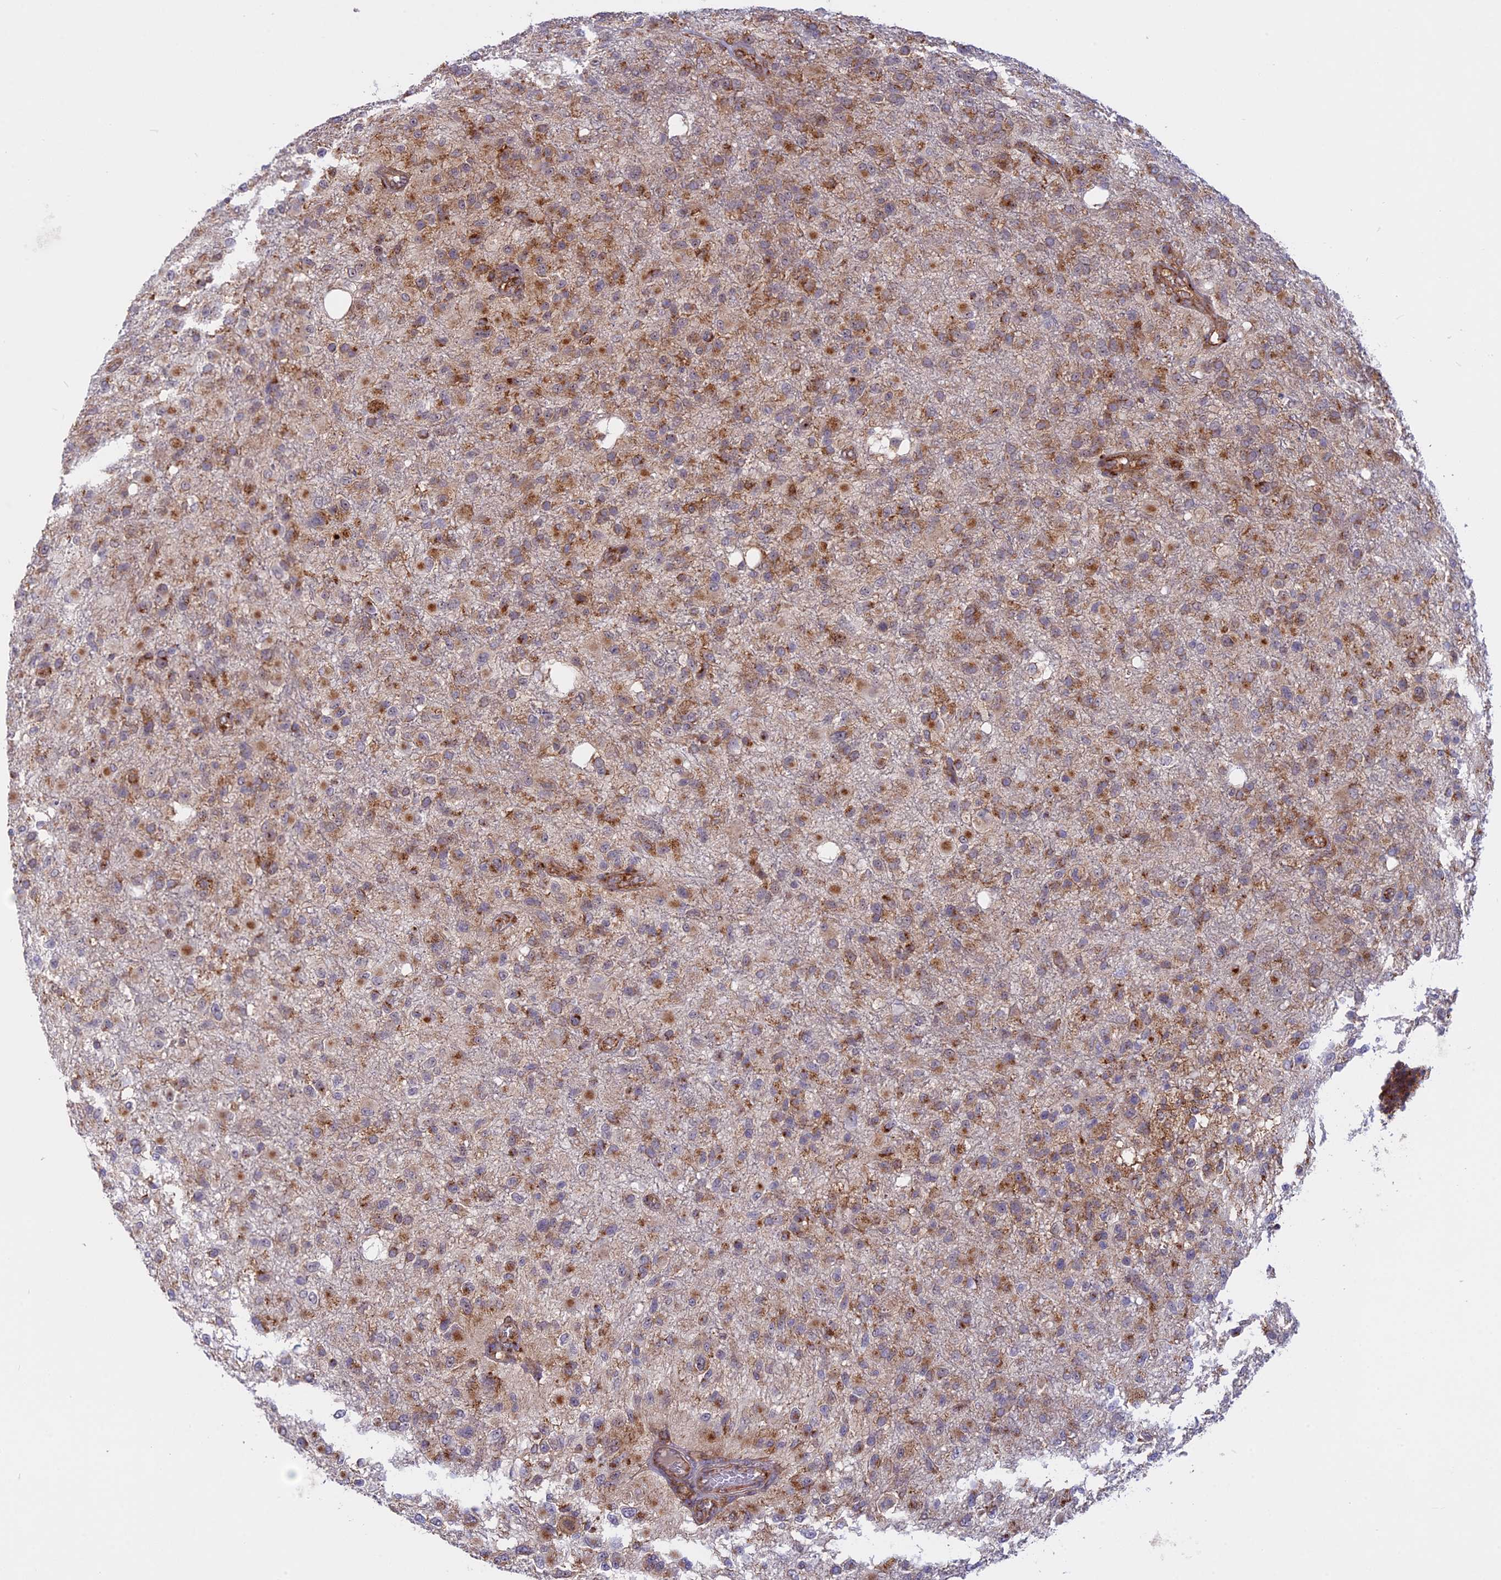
{"staining": {"intensity": "moderate", "quantity": "25%-75%", "location": "cytoplasmic/membranous"}, "tissue": "glioma", "cell_type": "Tumor cells", "image_type": "cancer", "snomed": [{"axis": "morphology", "description": "Glioma, malignant, High grade"}, {"axis": "topography", "description": "Brain"}], "caption": "Glioma stained with a protein marker displays moderate staining in tumor cells.", "gene": "CLINT1", "patient": {"sex": "female", "age": 74}}